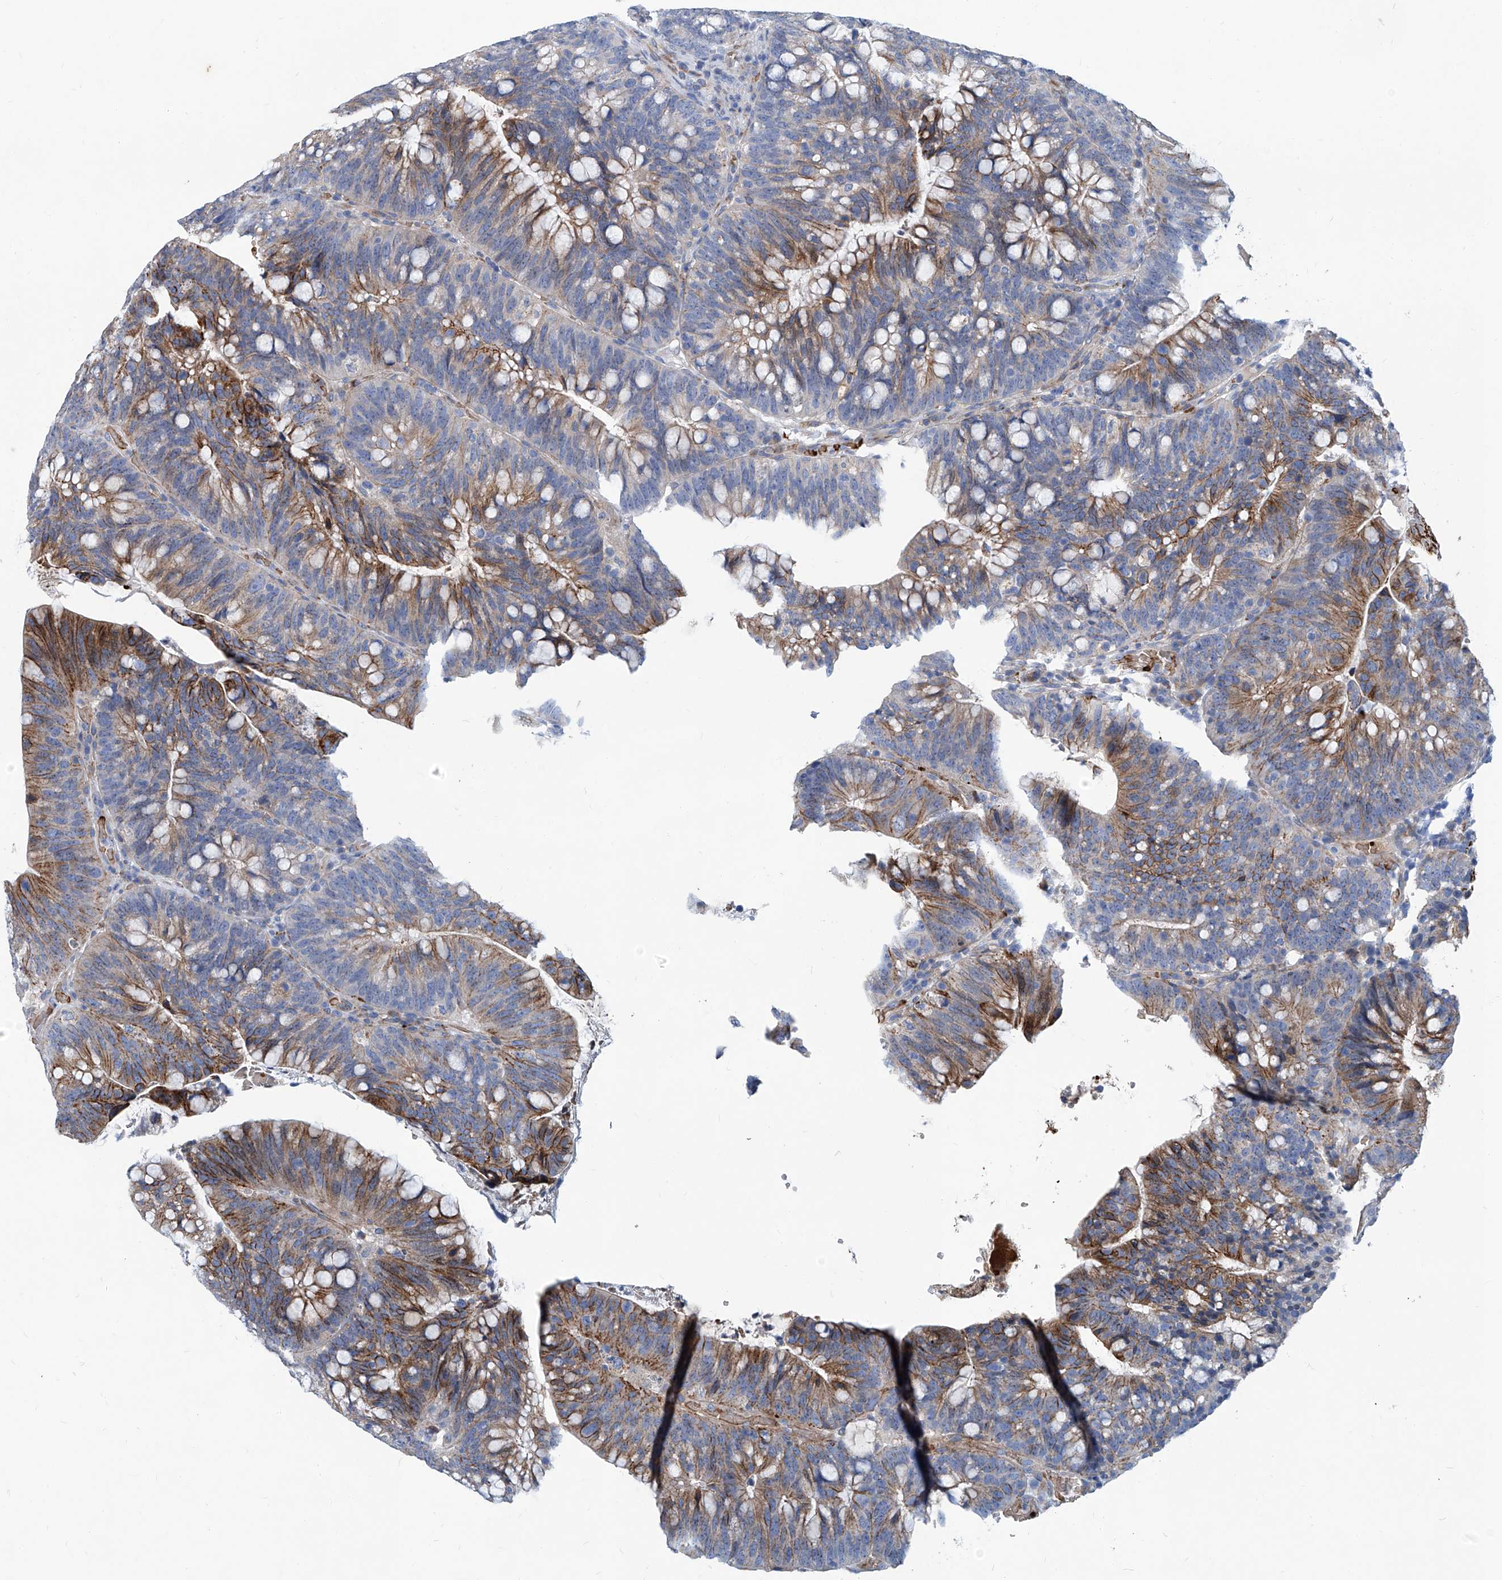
{"staining": {"intensity": "moderate", "quantity": ">75%", "location": "cytoplasmic/membranous"}, "tissue": "colorectal cancer", "cell_type": "Tumor cells", "image_type": "cancer", "snomed": [{"axis": "morphology", "description": "Adenocarcinoma, NOS"}, {"axis": "topography", "description": "Colon"}], "caption": "Approximately >75% of tumor cells in colorectal adenocarcinoma reveal moderate cytoplasmic/membranous protein positivity as visualized by brown immunohistochemical staining.", "gene": "FPR2", "patient": {"sex": "female", "age": 66}}